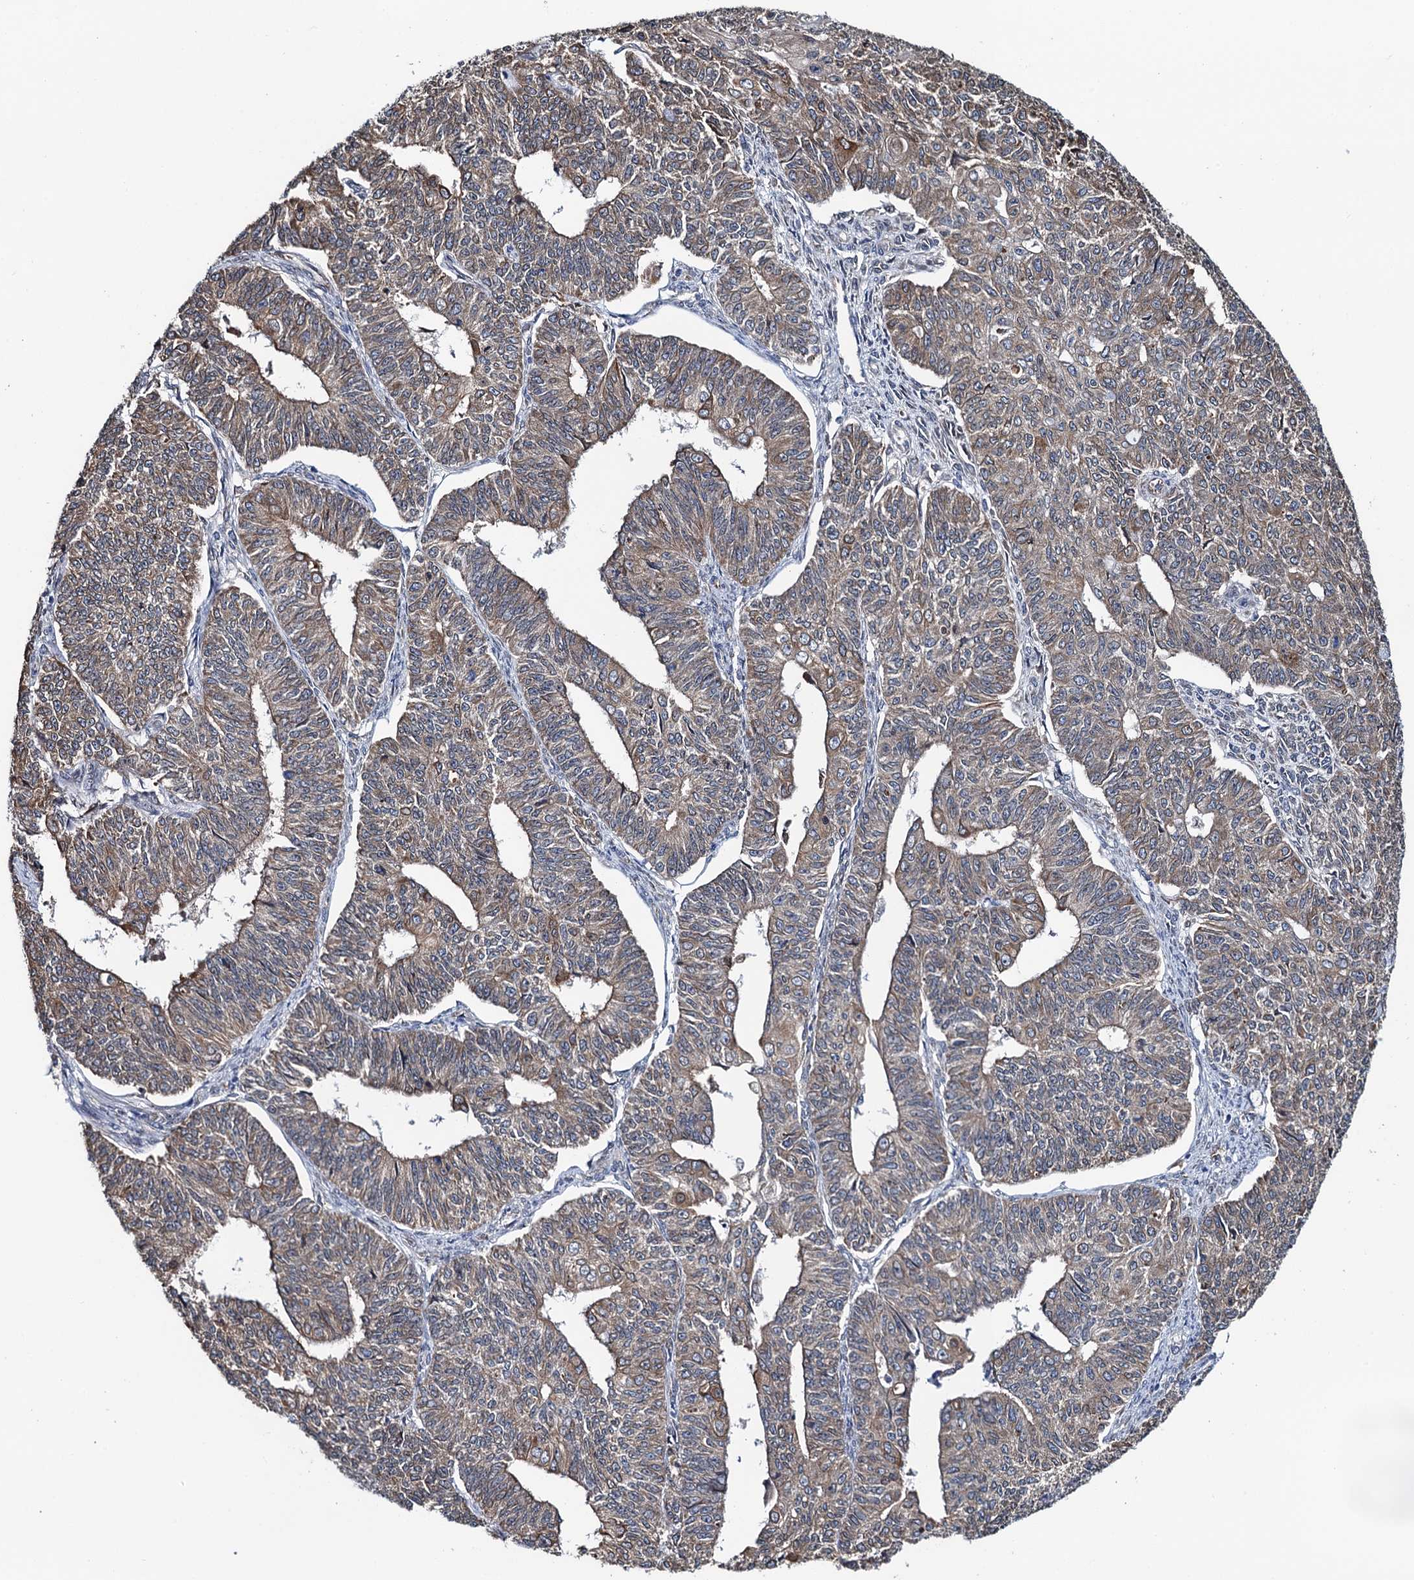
{"staining": {"intensity": "weak", "quantity": ">75%", "location": "cytoplasmic/membranous"}, "tissue": "endometrial cancer", "cell_type": "Tumor cells", "image_type": "cancer", "snomed": [{"axis": "morphology", "description": "Adenocarcinoma, NOS"}, {"axis": "topography", "description": "Endometrium"}], "caption": "Endometrial cancer was stained to show a protein in brown. There is low levels of weak cytoplasmic/membranous positivity in approximately >75% of tumor cells.", "gene": "EVX2", "patient": {"sex": "female", "age": 32}}